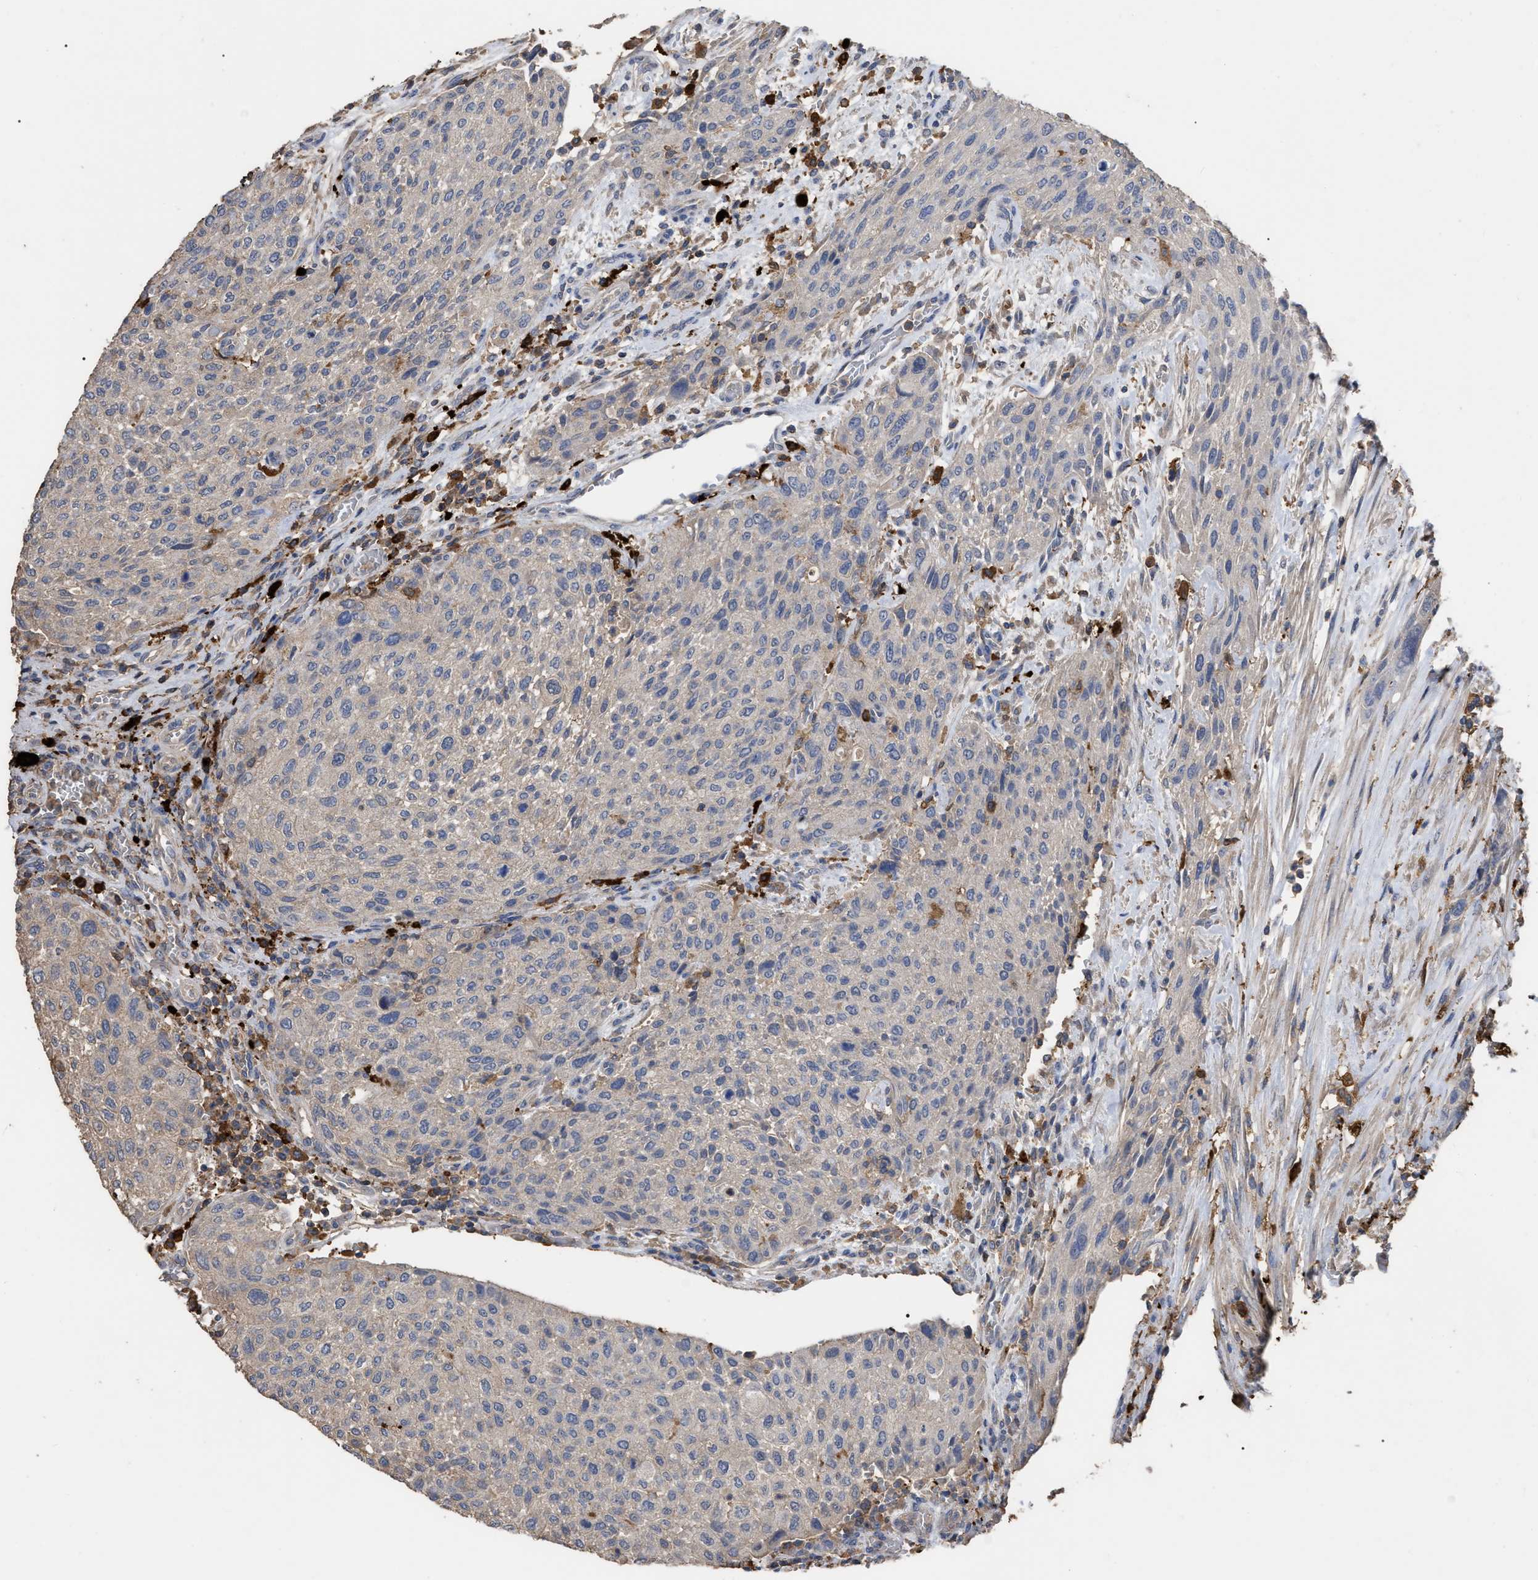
{"staining": {"intensity": "negative", "quantity": "none", "location": "none"}, "tissue": "urothelial cancer", "cell_type": "Tumor cells", "image_type": "cancer", "snomed": [{"axis": "morphology", "description": "Urothelial carcinoma, Low grade"}, {"axis": "morphology", "description": "Urothelial carcinoma, High grade"}, {"axis": "topography", "description": "Urinary bladder"}], "caption": "High power microscopy photomicrograph of an immunohistochemistry histopathology image of urothelial cancer, revealing no significant staining in tumor cells.", "gene": "GPR179", "patient": {"sex": "male", "age": 35}}